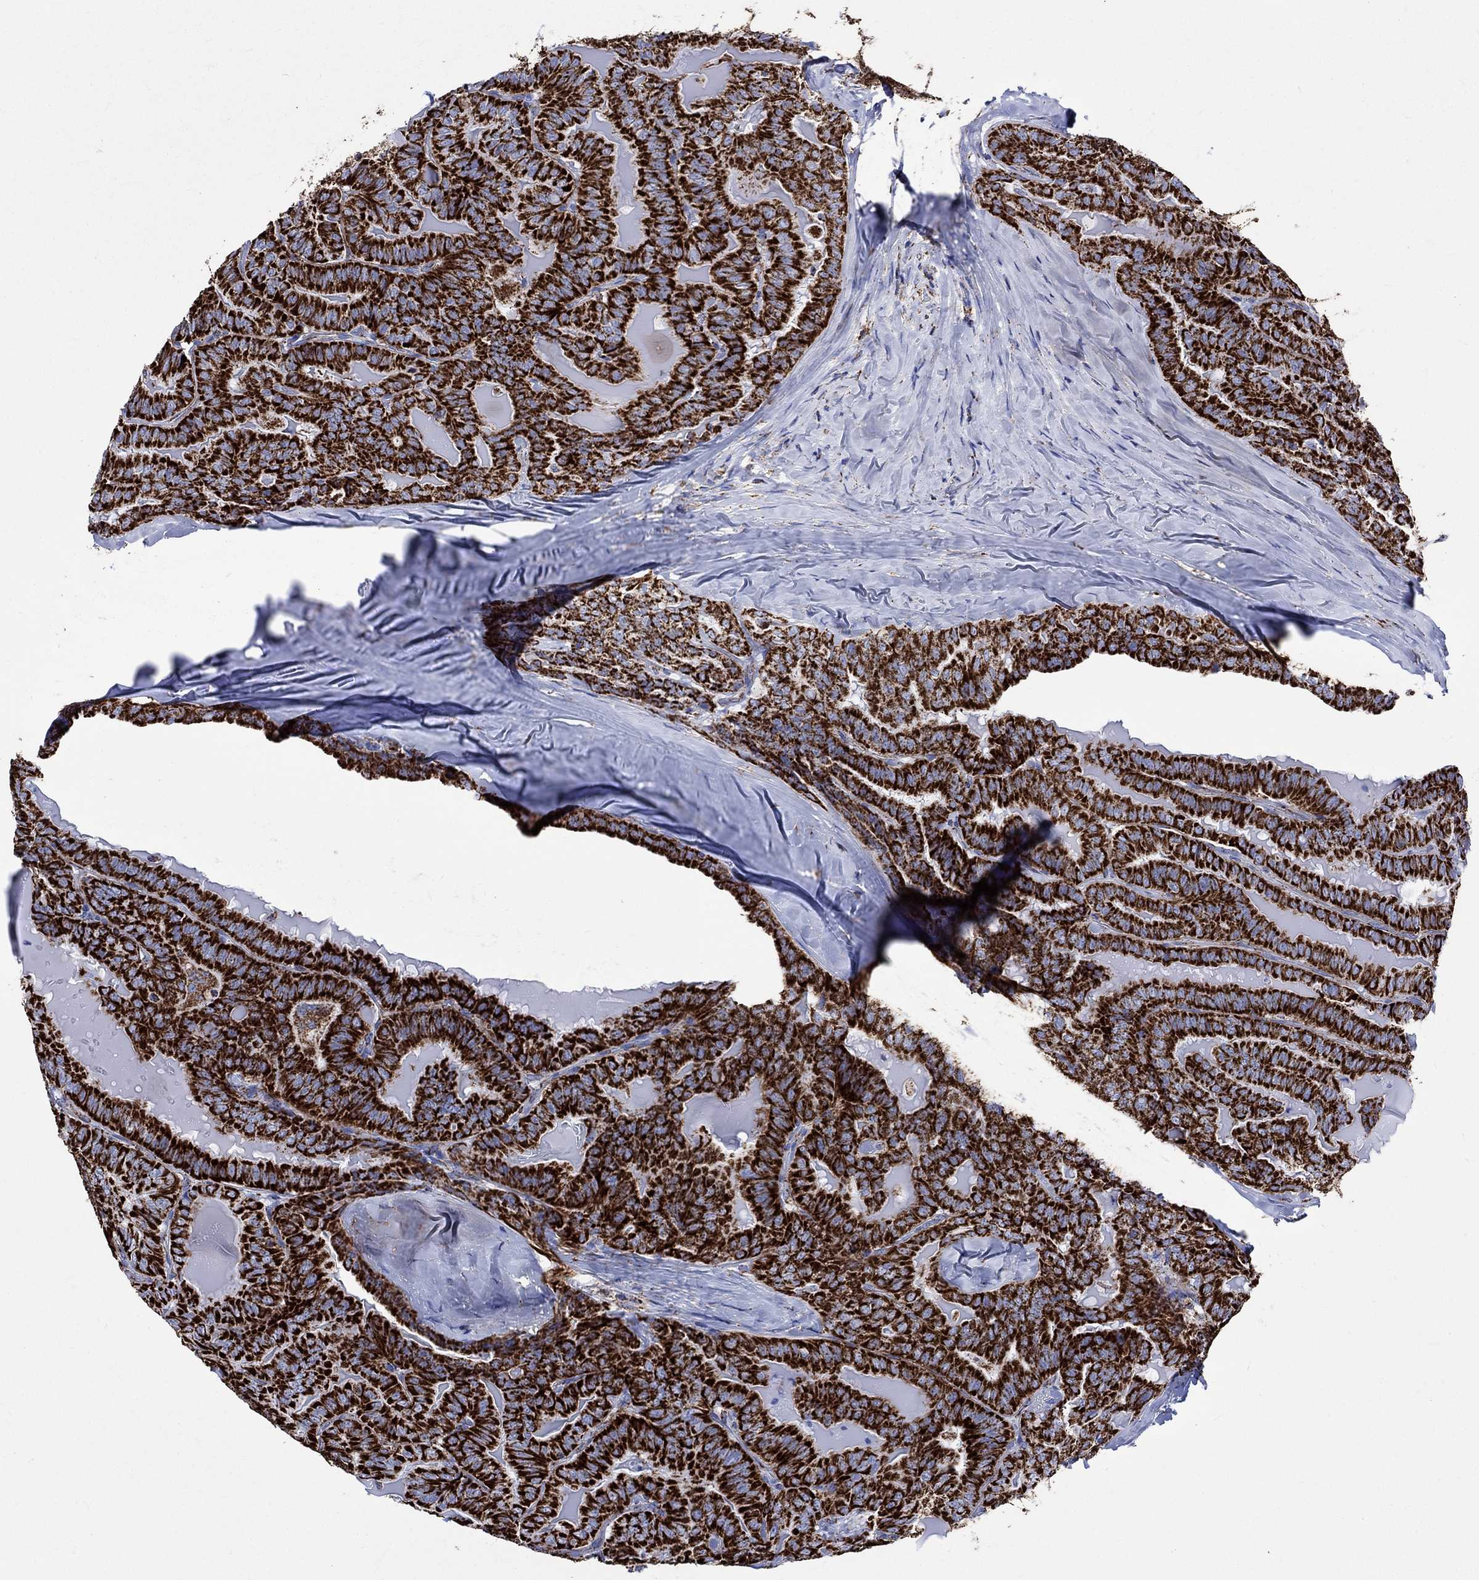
{"staining": {"intensity": "strong", "quantity": ">75%", "location": "cytoplasmic/membranous"}, "tissue": "thyroid cancer", "cell_type": "Tumor cells", "image_type": "cancer", "snomed": [{"axis": "morphology", "description": "Papillary adenocarcinoma, NOS"}, {"axis": "topography", "description": "Thyroid gland"}], "caption": "Immunohistochemistry of thyroid cancer (papillary adenocarcinoma) shows high levels of strong cytoplasmic/membranous staining in about >75% of tumor cells. (DAB IHC, brown staining for protein, blue staining for nuclei).", "gene": "RCE1", "patient": {"sex": "female", "age": 68}}